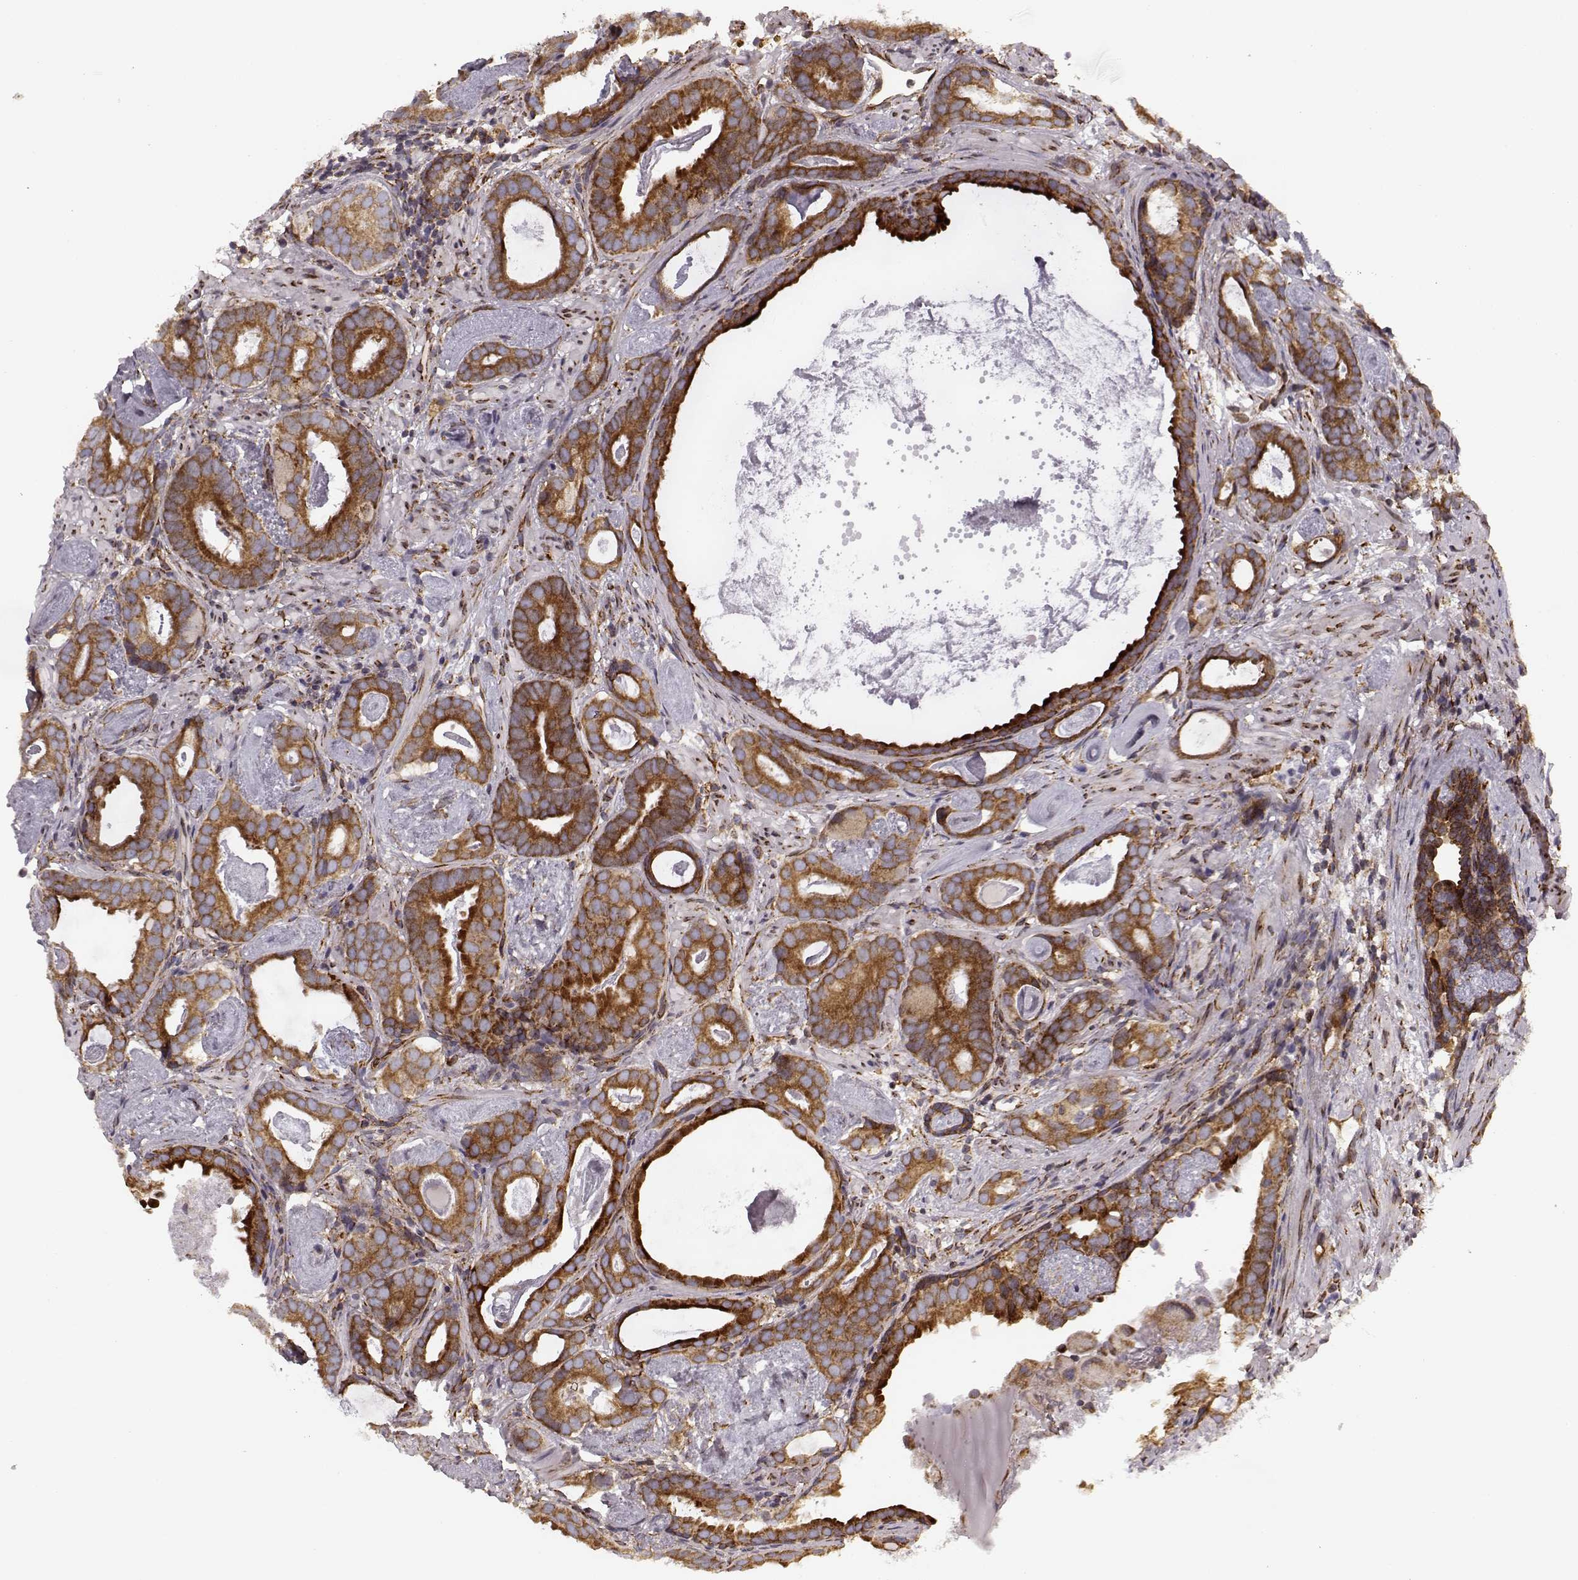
{"staining": {"intensity": "strong", "quantity": ">75%", "location": "cytoplasmic/membranous"}, "tissue": "prostate cancer", "cell_type": "Tumor cells", "image_type": "cancer", "snomed": [{"axis": "morphology", "description": "Adenocarcinoma, Low grade"}, {"axis": "topography", "description": "Prostate and seminal vesicle, NOS"}], "caption": "Prostate cancer tissue displays strong cytoplasmic/membranous positivity in approximately >75% of tumor cells, visualized by immunohistochemistry.", "gene": "TMEM14A", "patient": {"sex": "male", "age": 71}}